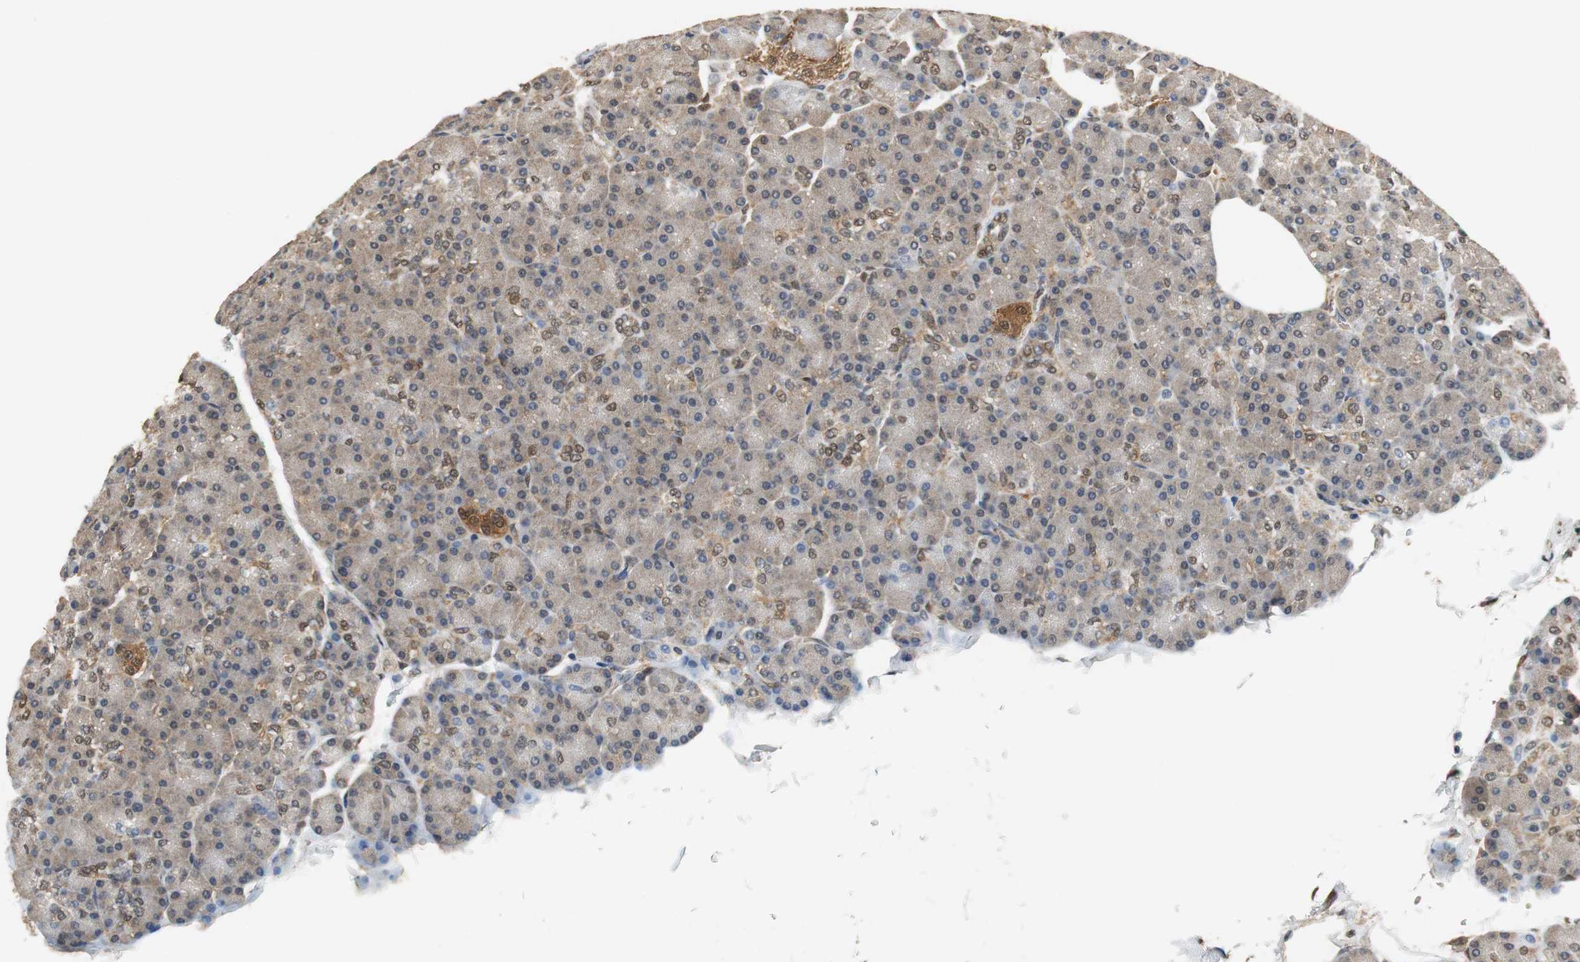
{"staining": {"intensity": "weak", "quantity": ">75%", "location": "cytoplasmic/membranous"}, "tissue": "pancreas", "cell_type": "Exocrine glandular cells", "image_type": "normal", "snomed": [{"axis": "morphology", "description": "Normal tissue, NOS"}, {"axis": "topography", "description": "Pancreas"}], "caption": "High-power microscopy captured an IHC photomicrograph of normal pancreas, revealing weak cytoplasmic/membranous staining in approximately >75% of exocrine glandular cells.", "gene": "UBQLN2", "patient": {"sex": "female", "age": 43}}